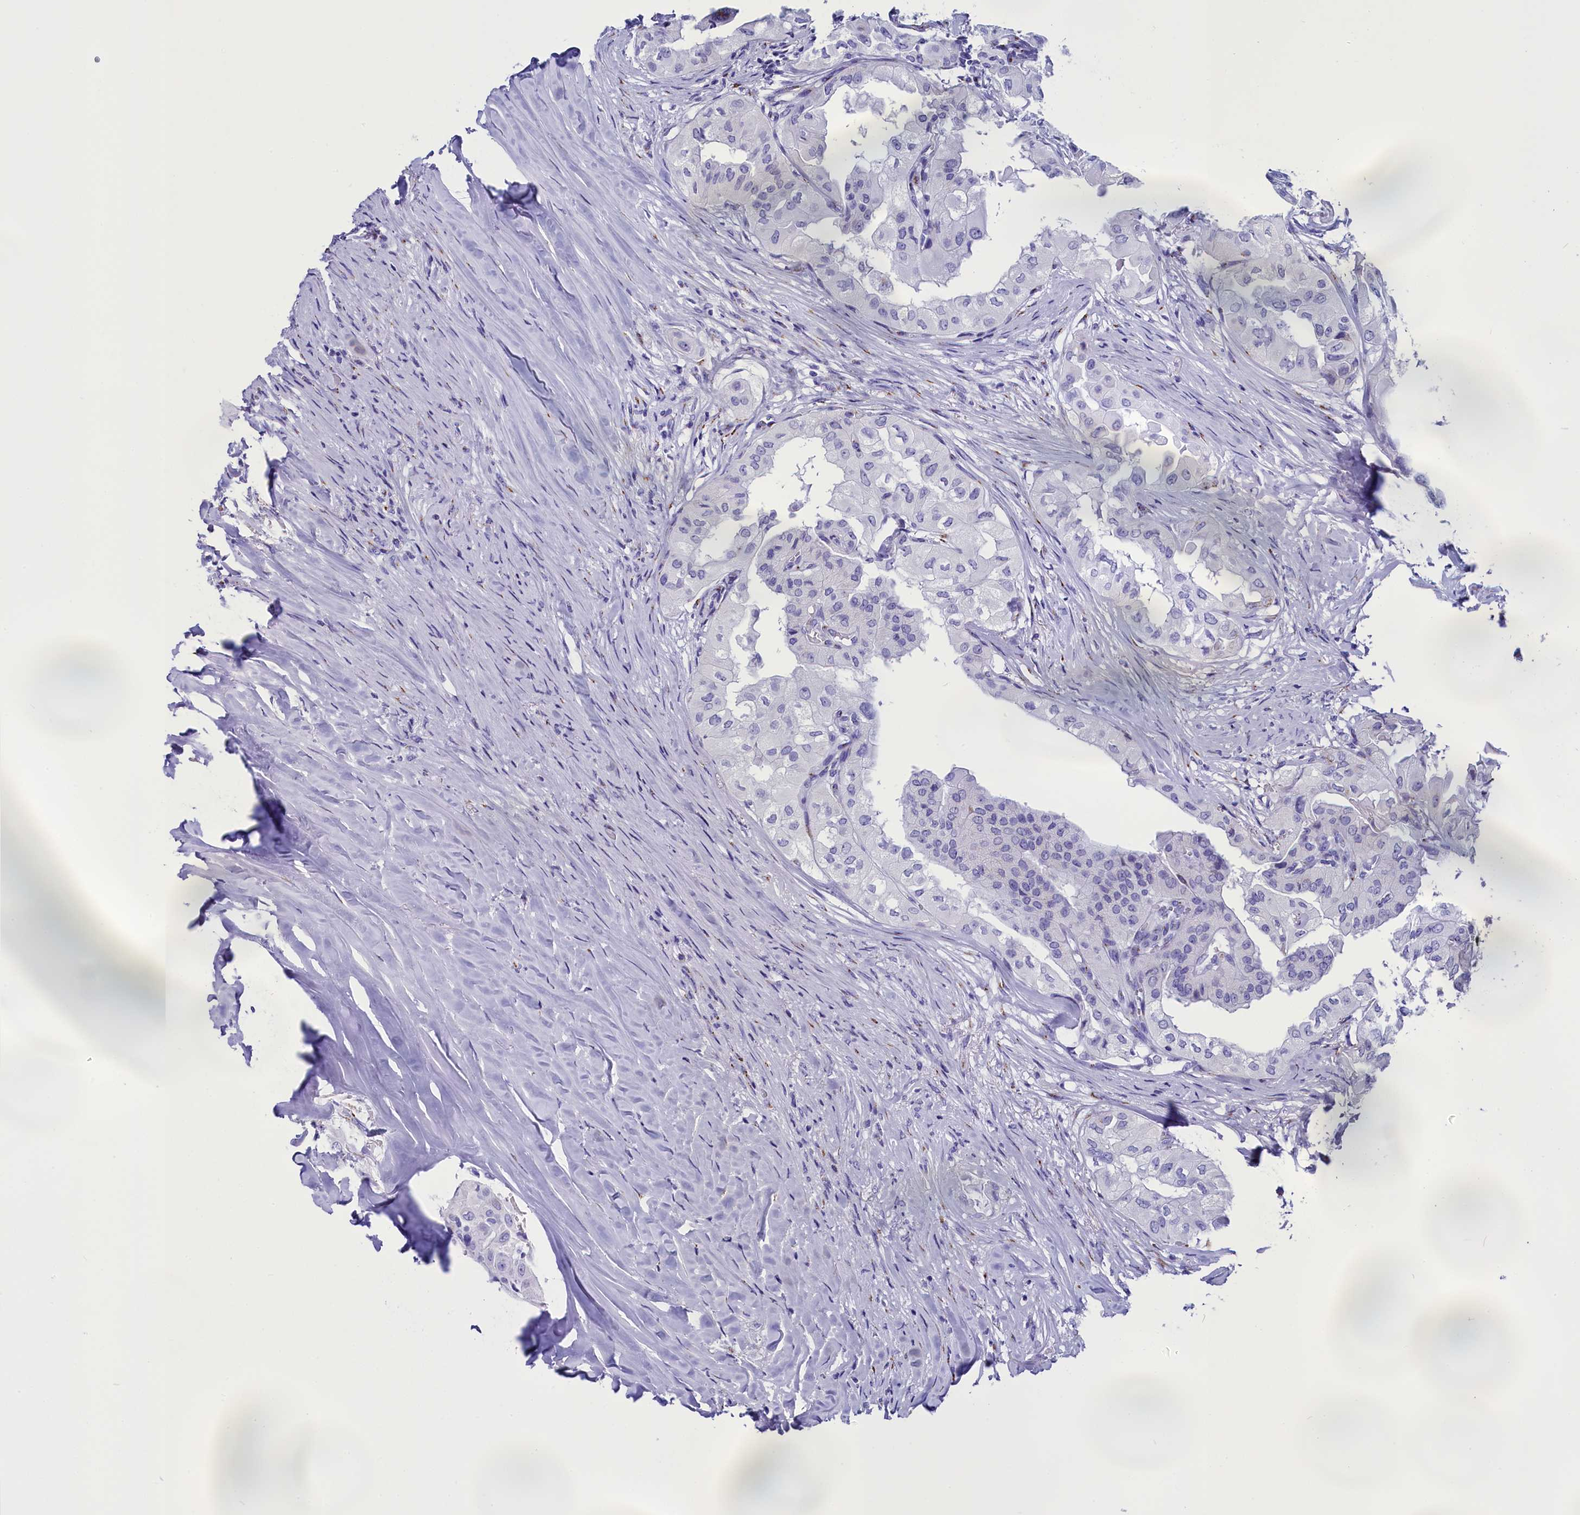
{"staining": {"intensity": "negative", "quantity": "none", "location": "none"}, "tissue": "thyroid cancer", "cell_type": "Tumor cells", "image_type": "cancer", "snomed": [{"axis": "morphology", "description": "Papillary adenocarcinoma, NOS"}, {"axis": "topography", "description": "Thyroid gland"}], "caption": "Immunohistochemistry micrograph of neoplastic tissue: human thyroid papillary adenocarcinoma stained with DAB exhibits no significant protein staining in tumor cells.", "gene": "AP3B2", "patient": {"sex": "female", "age": 59}}